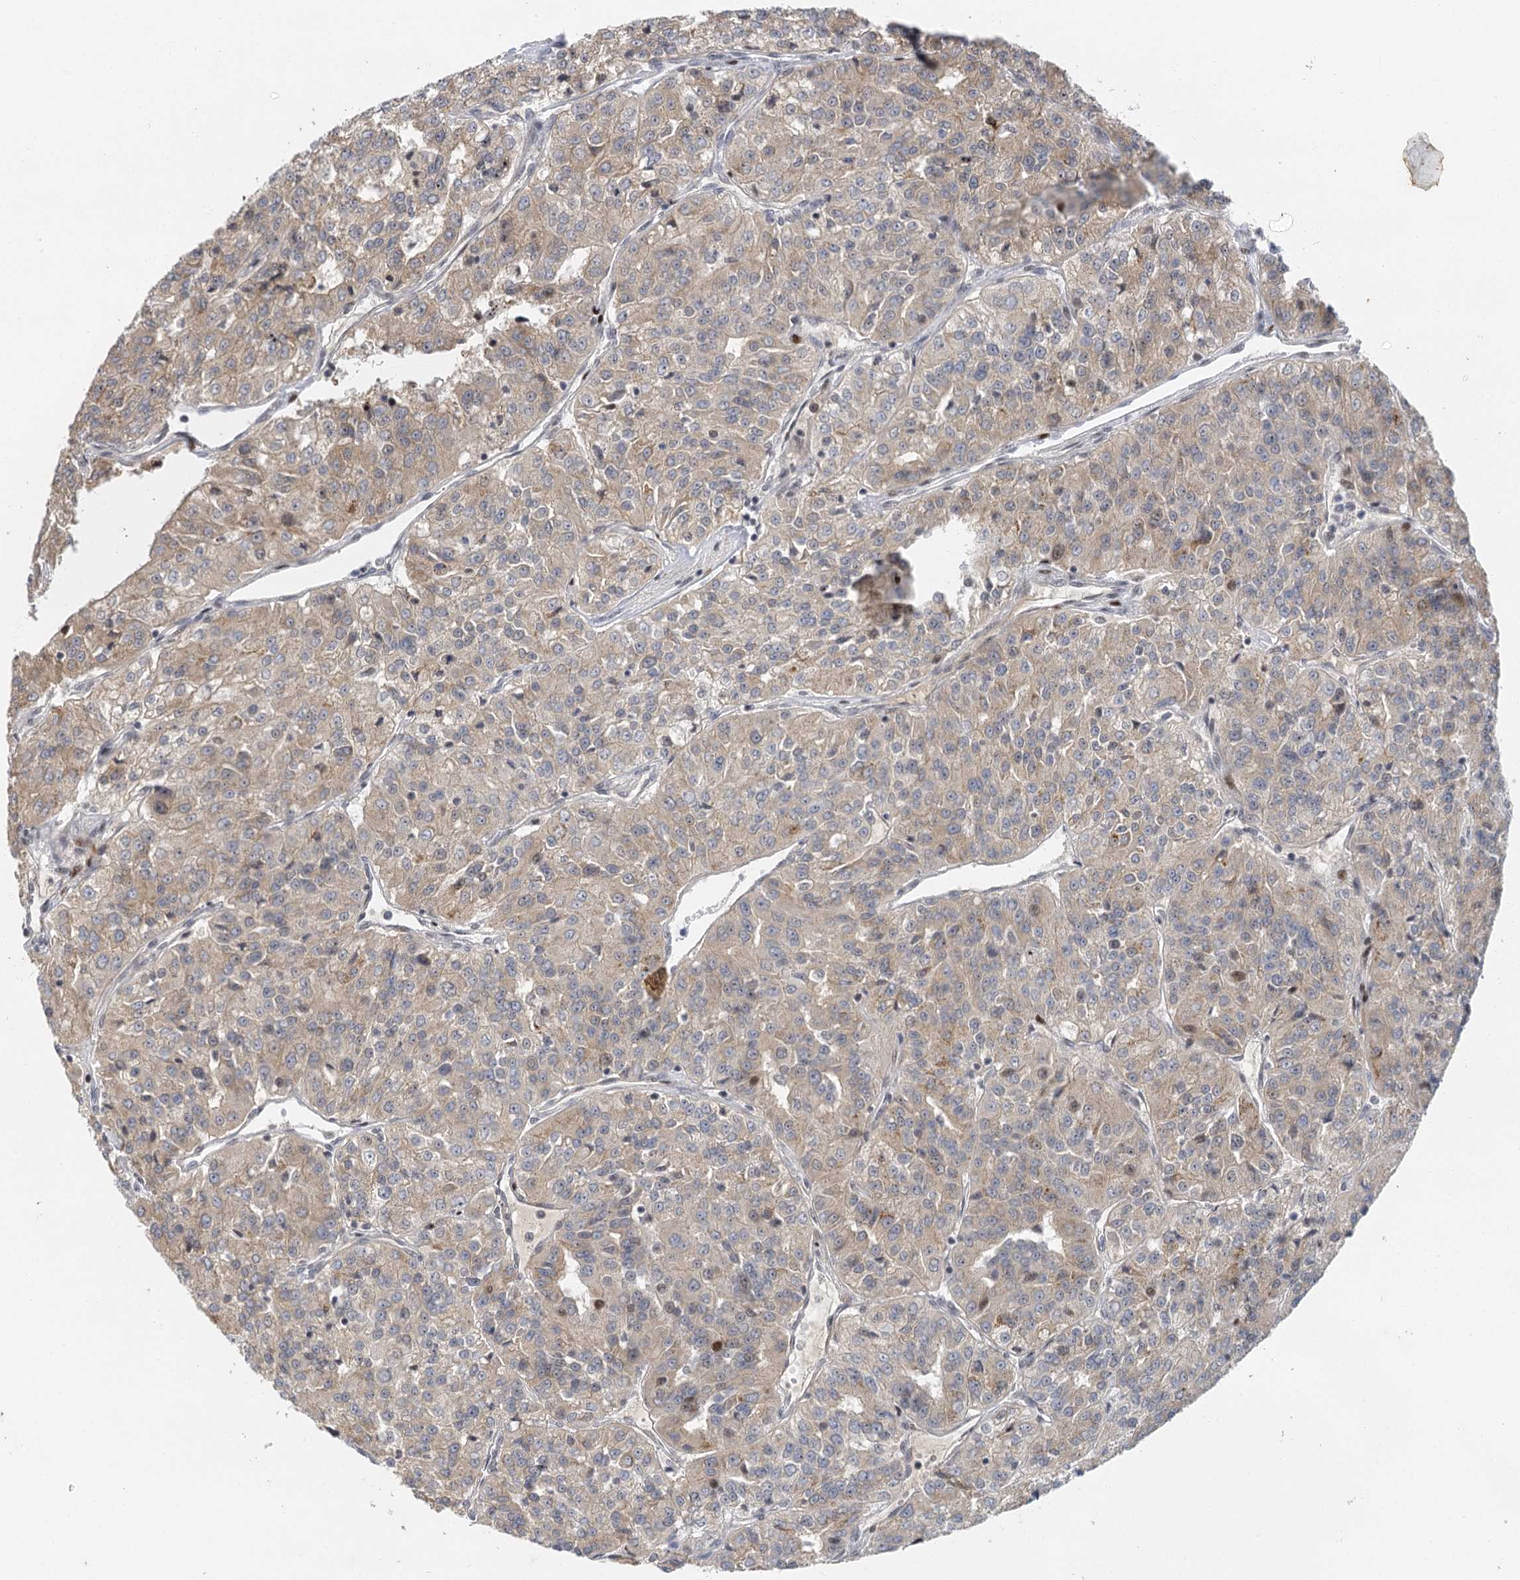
{"staining": {"intensity": "weak", "quantity": "25%-75%", "location": "cytoplasmic/membranous"}, "tissue": "renal cancer", "cell_type": "Tumor cells", "image_type": "cancer", "snomed": [{"axis": "morphology", "description": "Adenocarcinoma, NOS"}, {"axis": "topography", "description": "Kidney"}], "caption": "Protein staining reveals weak cytoplasmic/membranous staining in approximately 25%-75% of tumor cells in renal cancer (adenocarcinoma).", "gene": "IL11RA", "patient": {"sex": "female", "age": 63}}